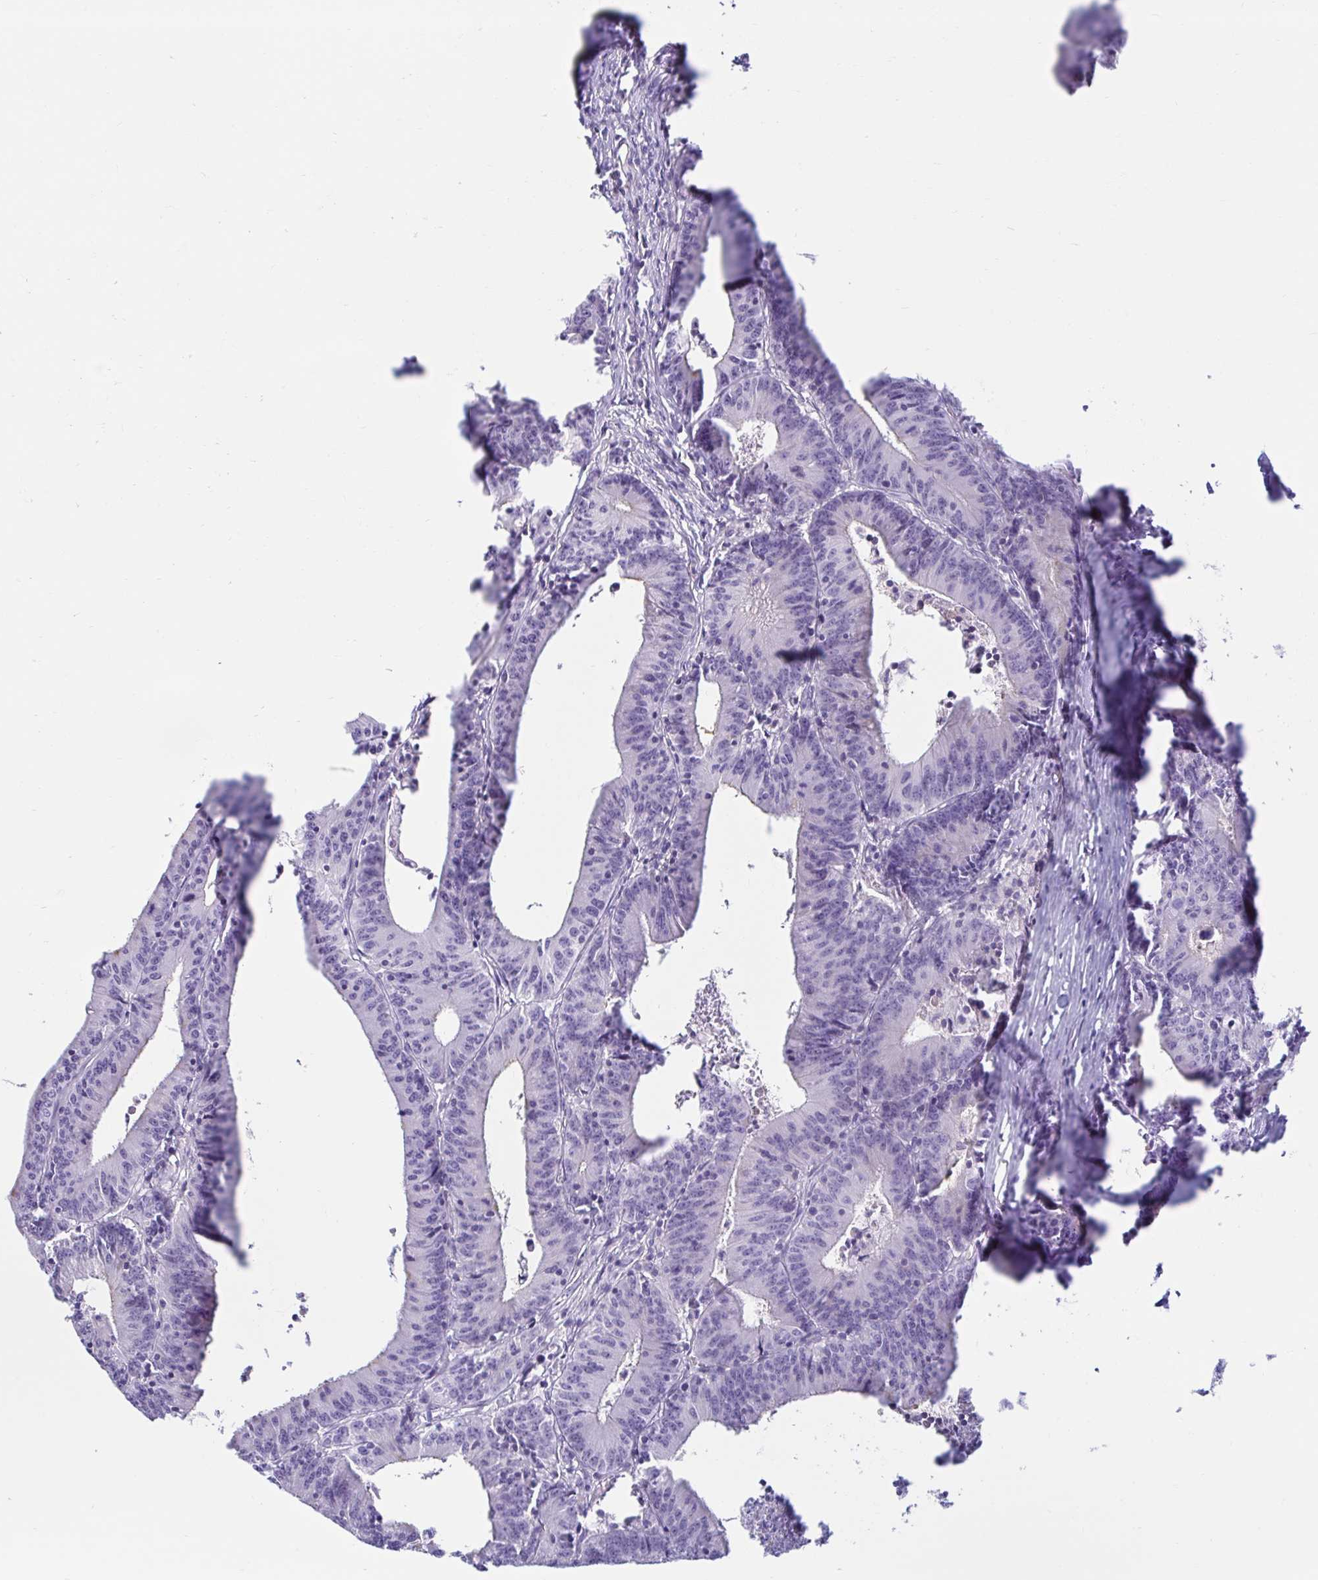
{"staining": {"intensity": "negative", "quantity": "none", "location": "none"}, "tissue": "colorectal cancer", "cell_type": "Tumor cells", "image_type": "cancer", "snomed": [{"axis": "morphology", "description": "Adenocarcinoma, NOS"}, {"axis": "topography", "description": "Colon"}], "caption": "Tumor cells are negative for protein expression in human colorectal cancer (adenocarcinoma).", "gene": "BEST1", "patient": {"sex": "female", "age": 78}}